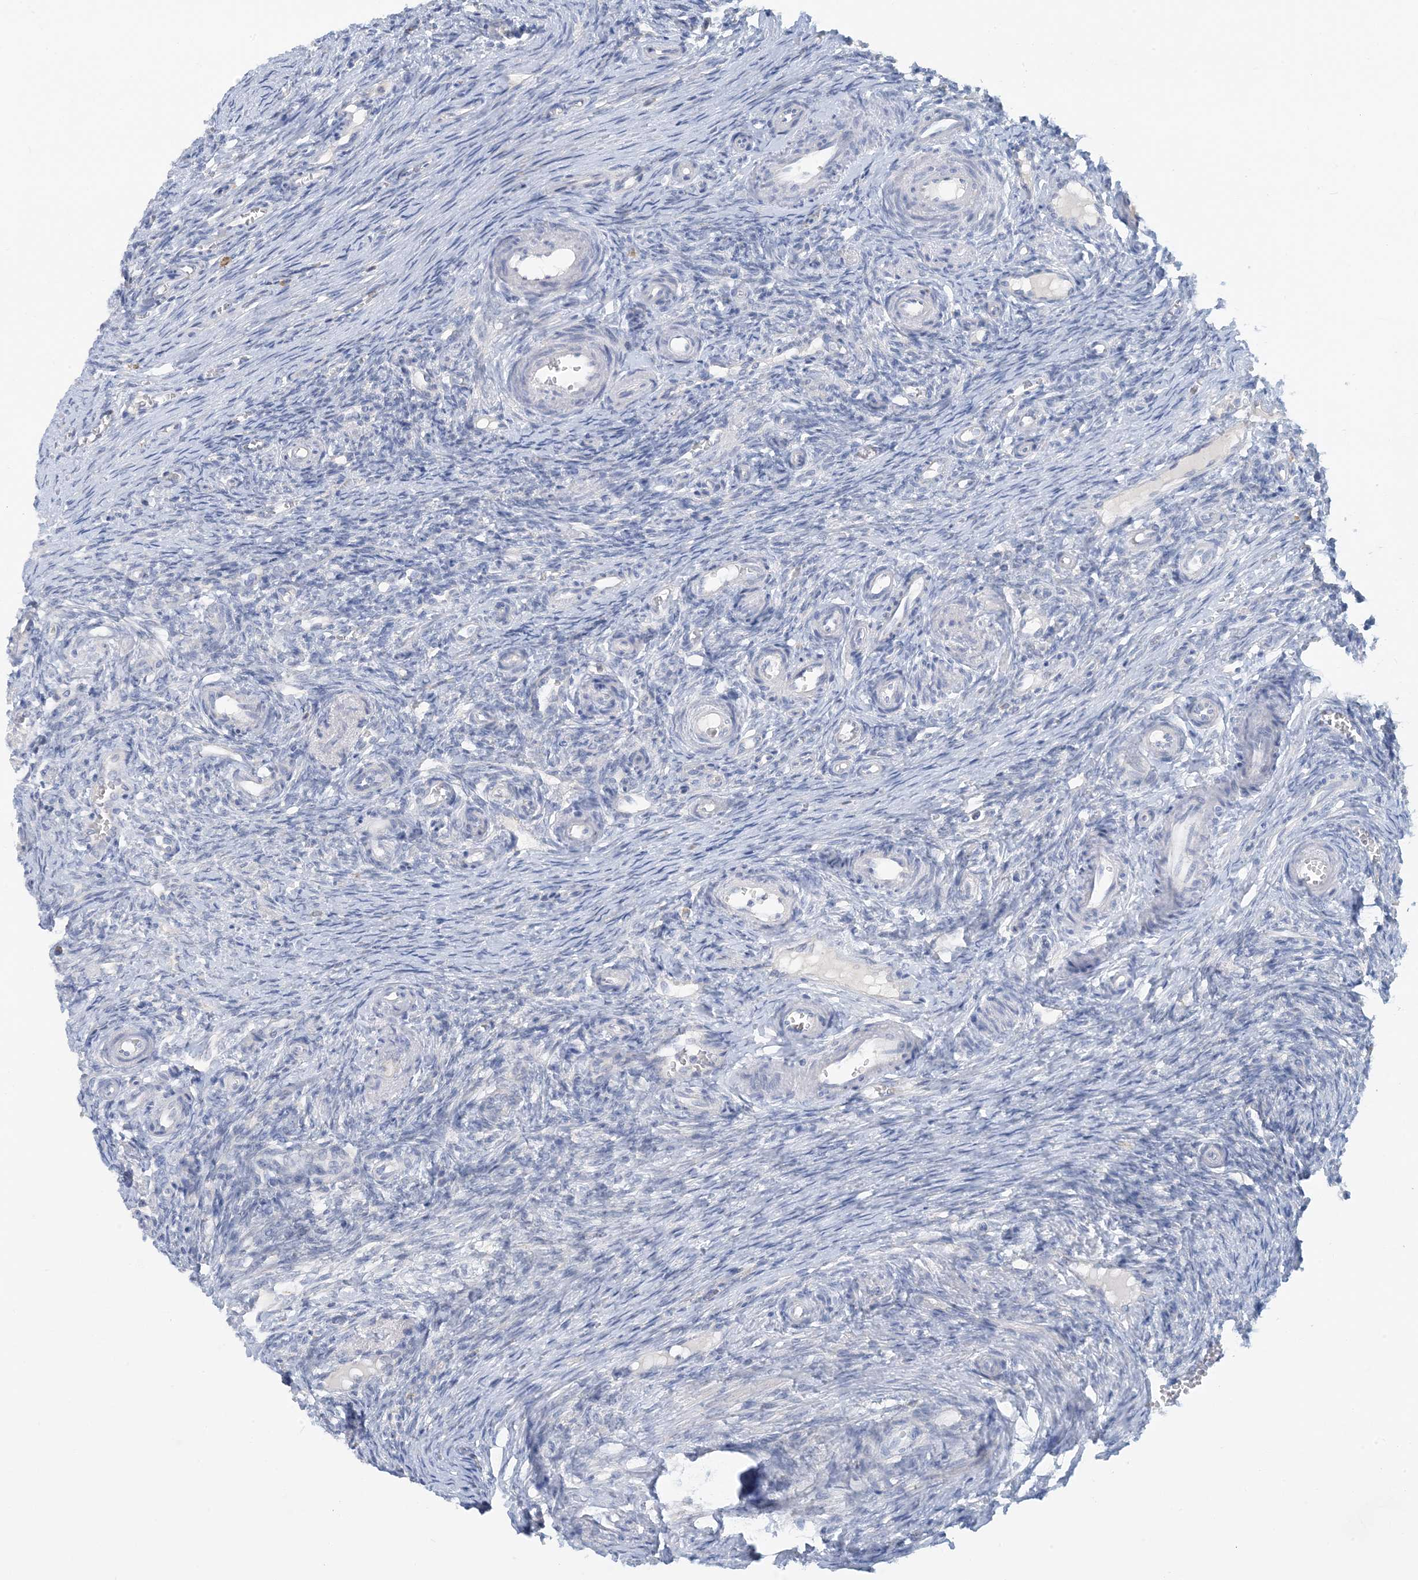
{"staining": {"intensity": "negative", "quantity": "none", "location": "none"}, "tissue": "ovary", "cell_type": "Ovarian stroma cells", "image_type": "normal", "snomed": [{"axis": "morphology", "description": "Adenocarcinoma, NOS"}, {"axis": "topography", "description": "Endometrium"}], "caption": "Immunohistochemistry histopathology image of normal ovary: ovary stained with DAB displays no significant protein staining in ovarian stroma cells. (Stains: DAB (3,3'-diaminobenzidine) IHC with hematoxylin counter stain, Microscopy: brightfield microscopy at high magnification).", "gene": "ZCCHC12", "patient": {"sex": "female", "age": 32}}